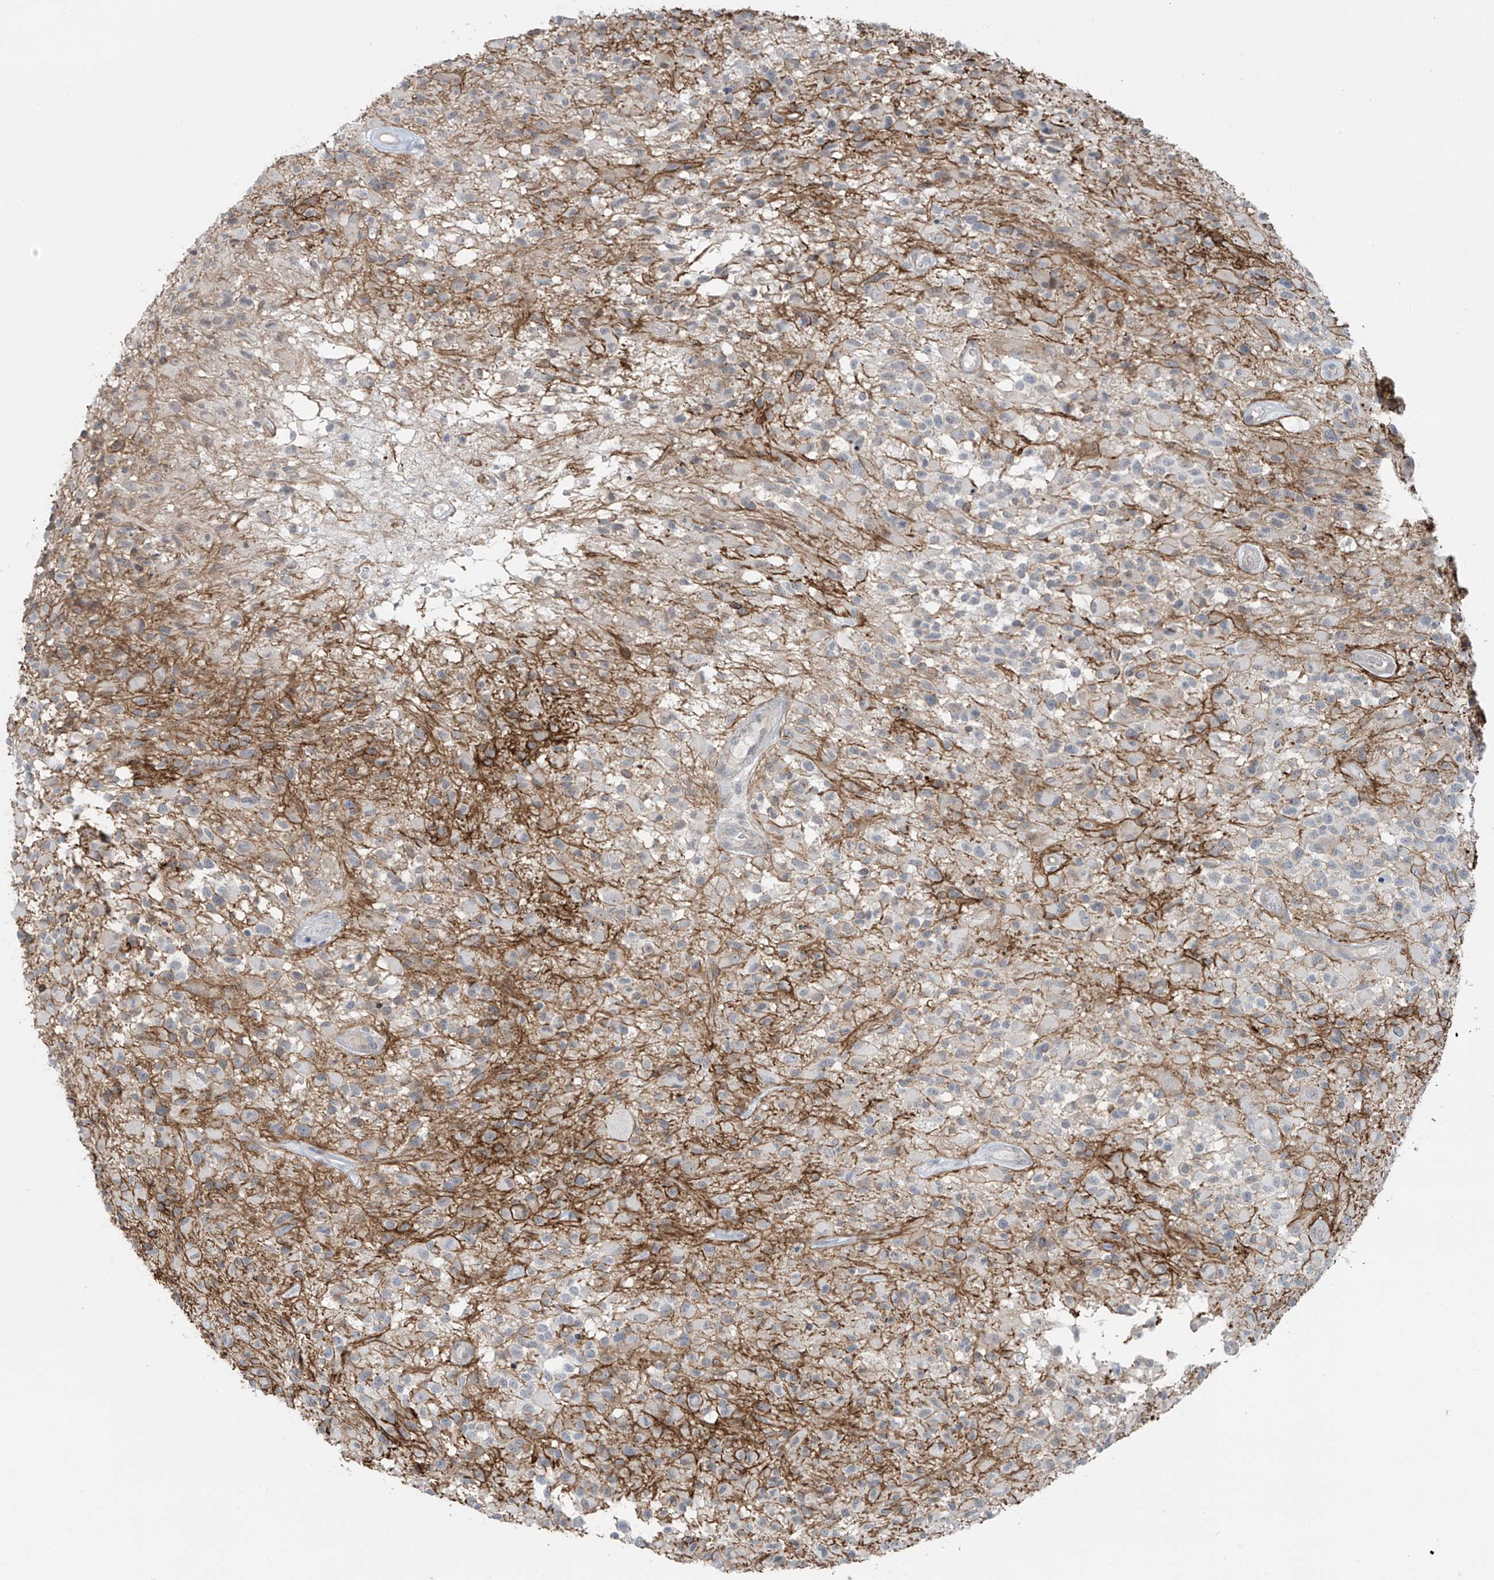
{"staining": {"intensity": "negative", "quantity": "none", "location": "none"}, "tissue": "glioma", "cell_type": "Tumor cells", "image_type": "cancer", "snomed": [{"axis": "morphology", "description": "Glioma, malignant, High grade"}, {"axis": "morphology", "description": "Glioblastoma, NOS"}, {"axis": "topography", "description": "Brain"}], "caption": "An IHC histopathology image of glioblastoma is shown. There is no staining in tumor cells of glioblastoma.", "gene": "RASGEF1A", "patient": {"sex": "male", "age": 60}}